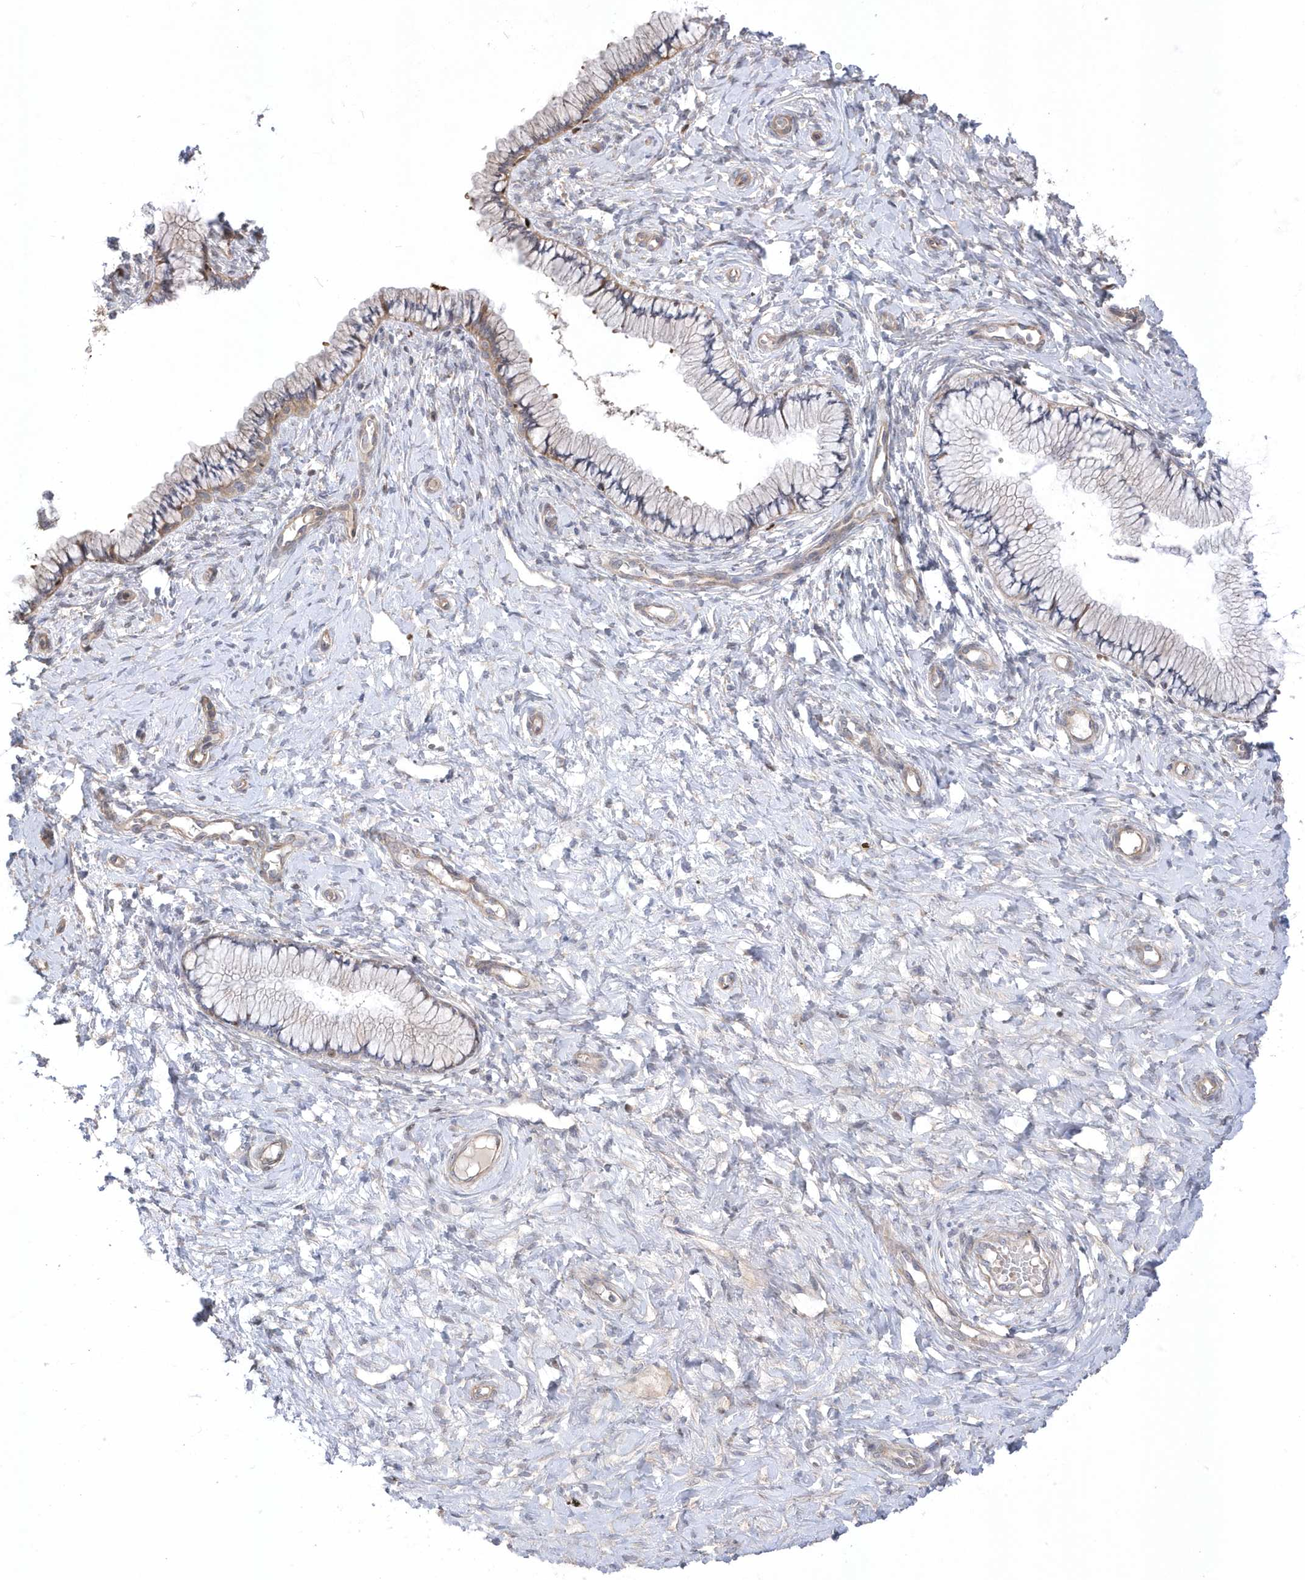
{"staining": {"intensity": "weak", "quantity": "25%-75%", "location": "cytoplasmic/membranous"}, "tissue": "cervix", "cell_type": "Glandular cells", "image_type": "normal", "snomed": [{"axis": "morphology", "description": "Normal tissue, NOS"}, {"axis": "topography", "description": "Cervix"}], "caption": "Human cervix stained for a protein (brown) demonstrates weak cytoplasmic/membranous positive positivity in about 25%-75% of glandular cells.", "gene": "GTPBP6", "patient": {"sex": "female", "age": 36}}